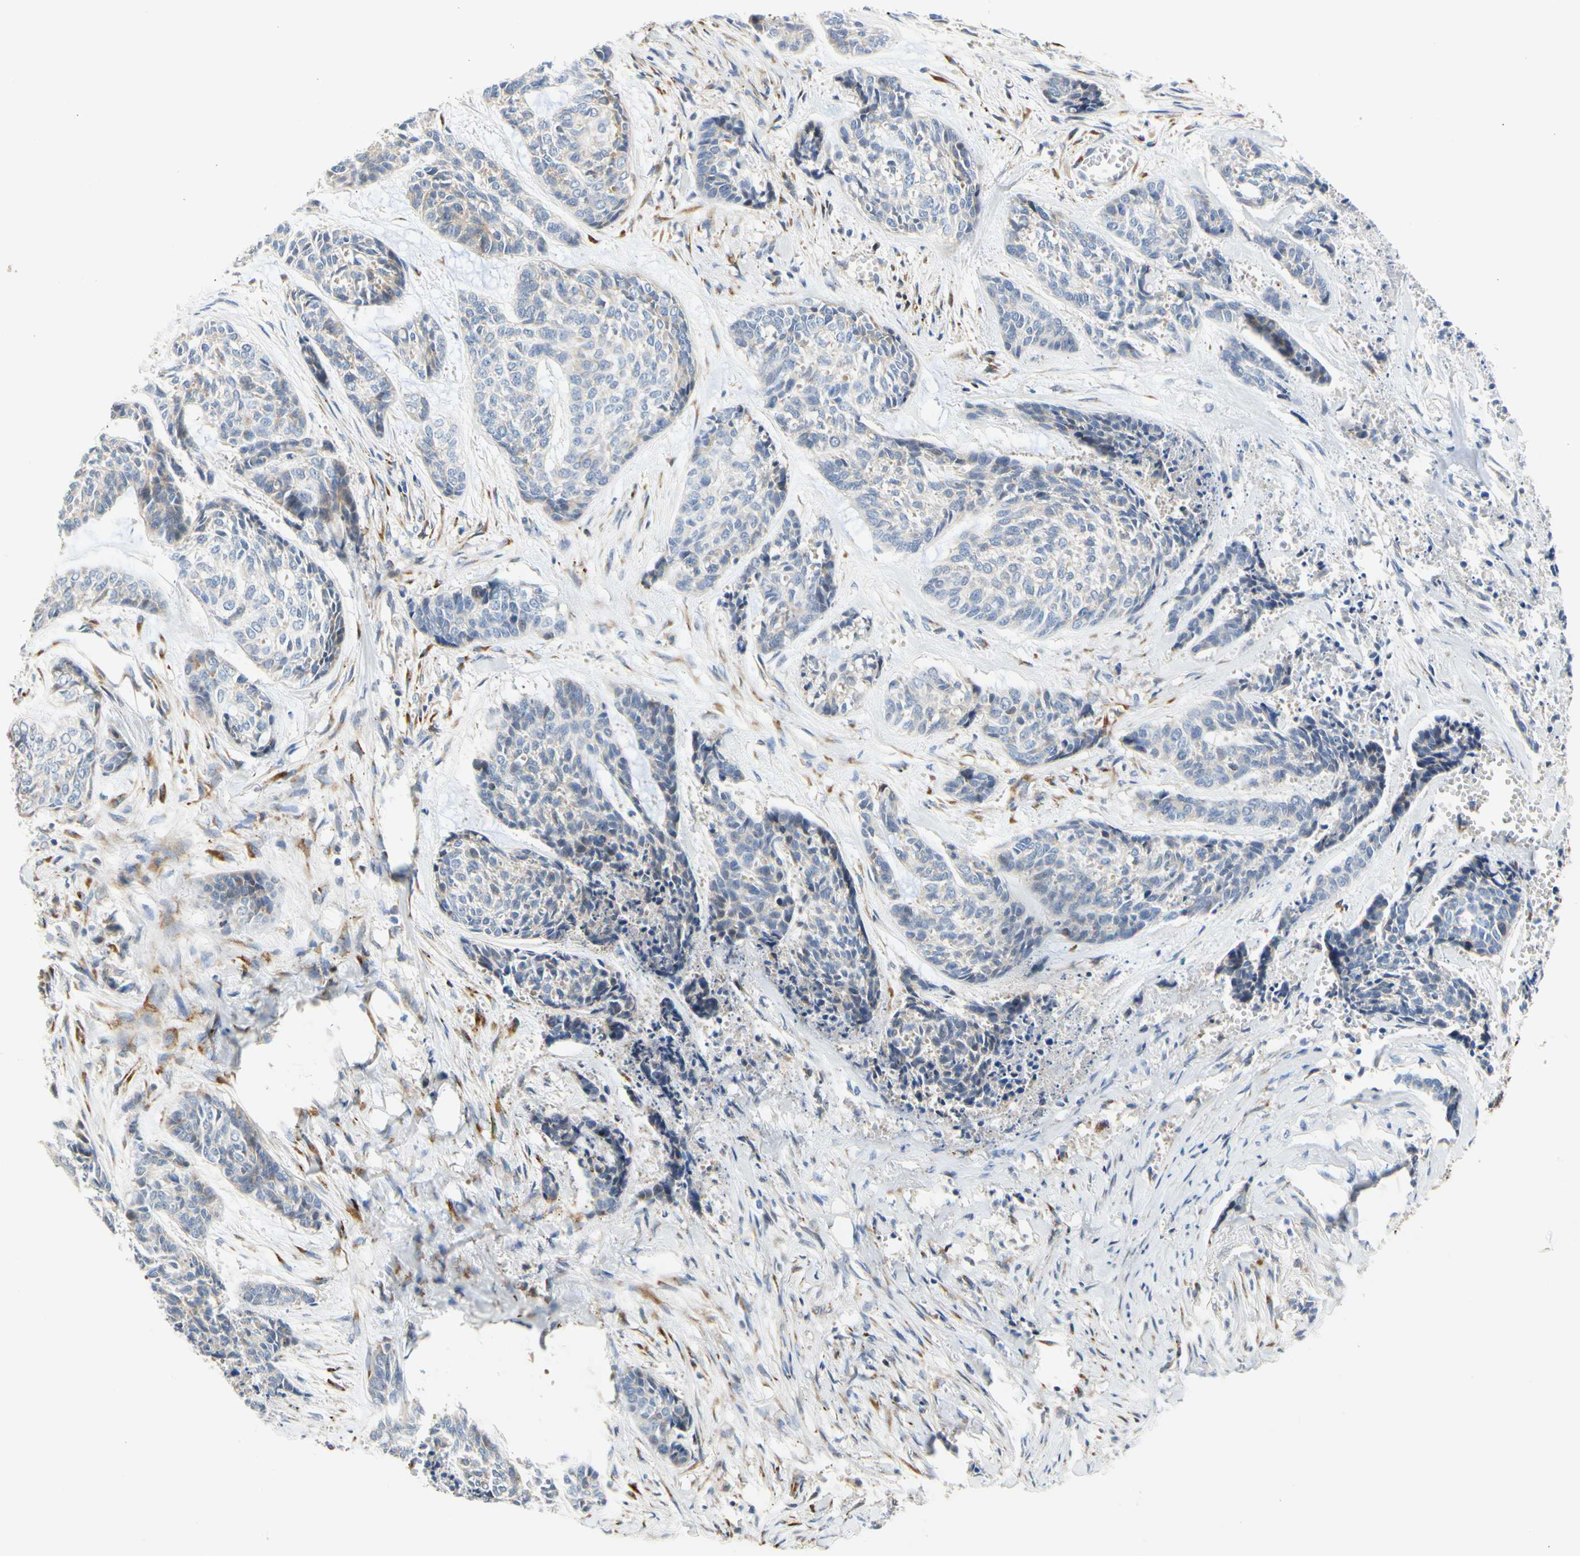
{"staining": {"intensity": "weak", "quantity": "<25%", "location": "cytoplasmic/membranous"}, "tissue": "skin cancer", "cell_type": "Tumor cells", "image_type": "cancer", "snomed": [{"axis": "morphology", "description": "Basal cell carcinoma"}, {"axis": "topography", "description": "Skin"}], "caption": "Immunohistochemistry (IHC) of skin cancer (basal cell carcinoma) reveals no expression in tumor cells. Nuclei are stained in blue.", "gene": "ZNF236", "patient": {"sex": "female", "age": 64}}